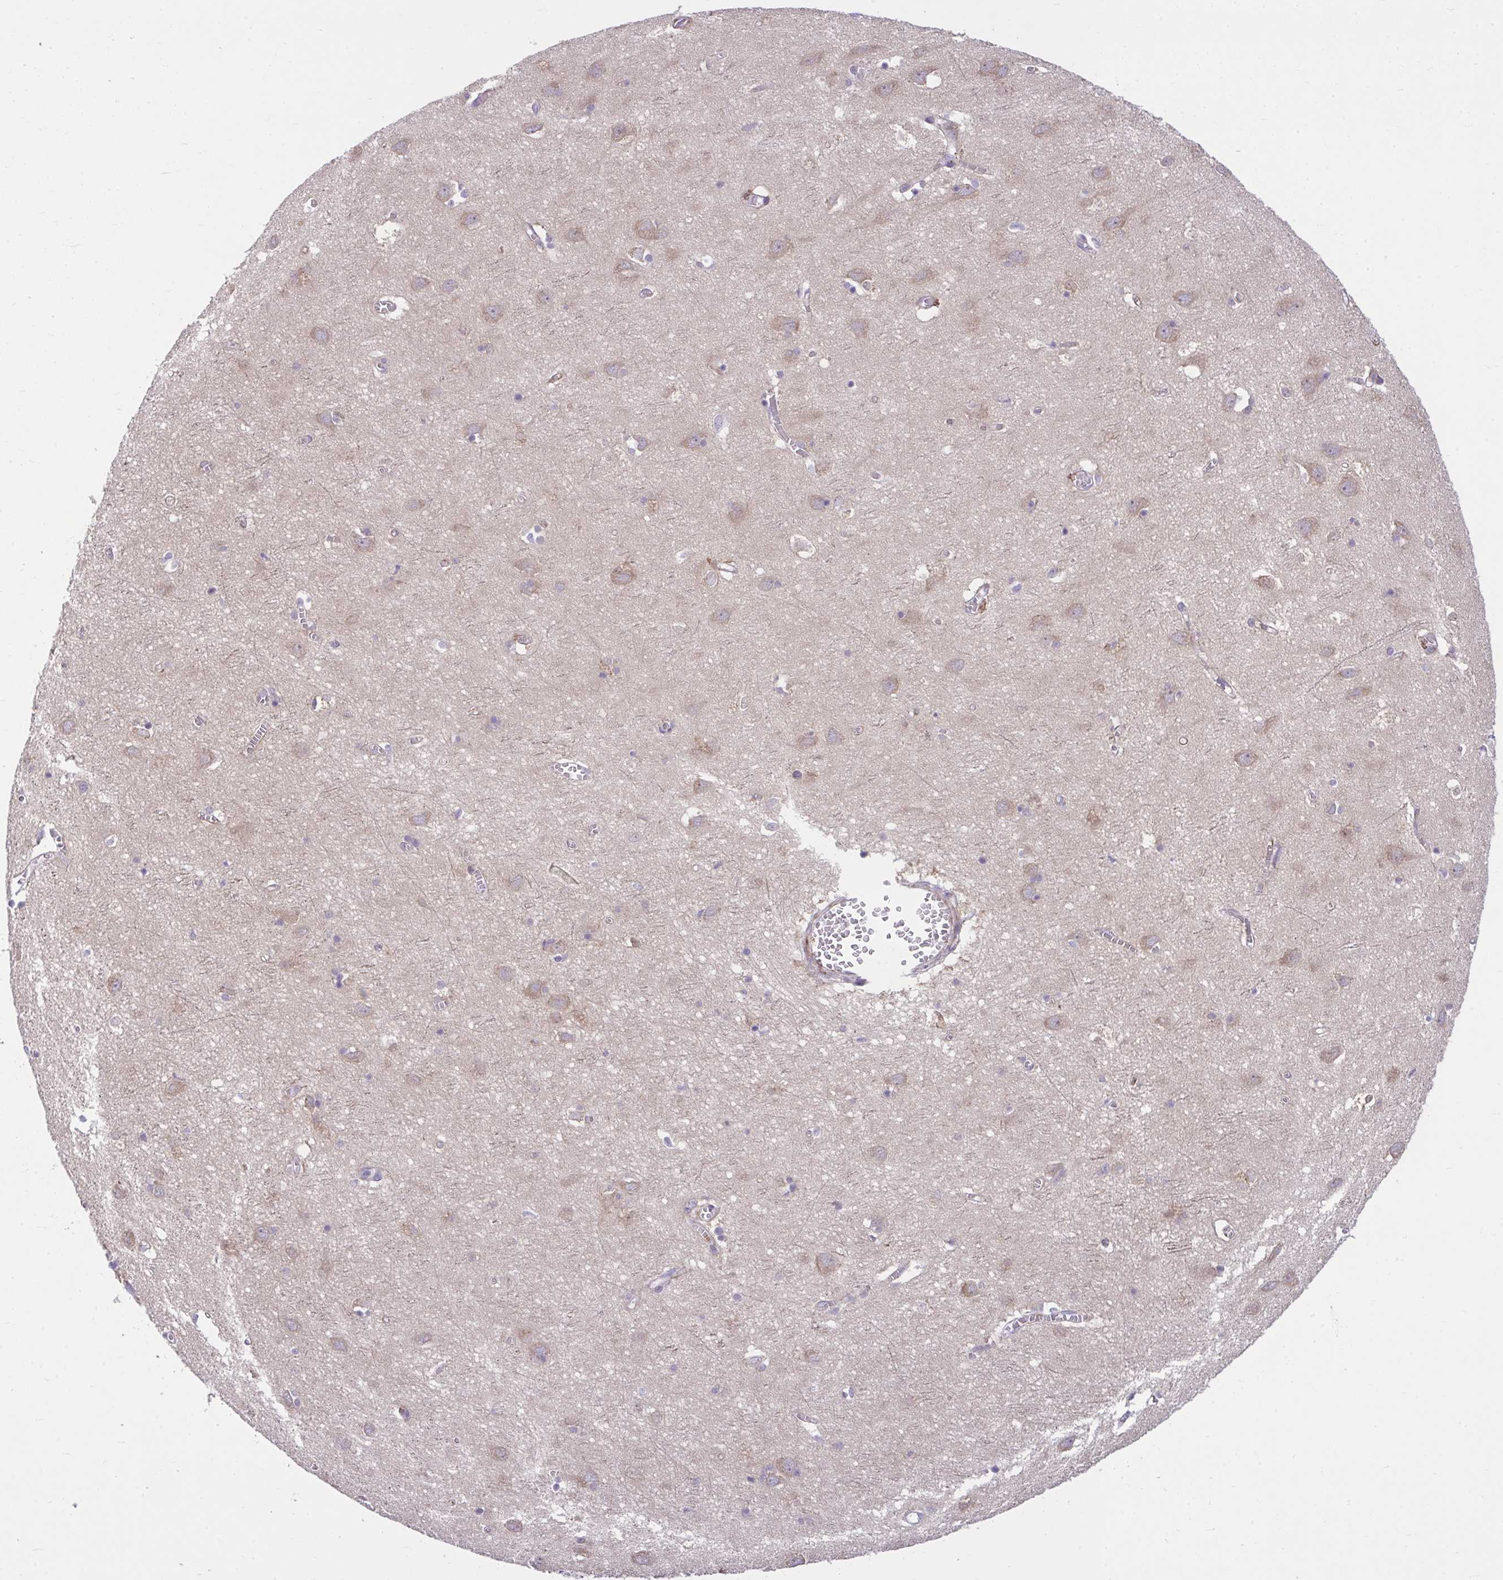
{"staining": {"intensity": "negative", "quantity": "none", "location": "none"}, "tissue": "cerebral cortex", "cell_type": "Endothelial cells", "image_type": "normal", "snomed": [{"axis": "morphology", "description": "Normal tissue, NOS"}, {"axis": "topography", "description": "Cerebral cortex"}], "caption": "Unremarkable cerebral cortex was stained to show a protein in brown. There is no significant positivity in endothelial cells. (Immunohistochemistry (ihc), brightfield microscopy, high magnification).", "gene": "PIGZ", "patient": {"sex": "male", "age": 70}}